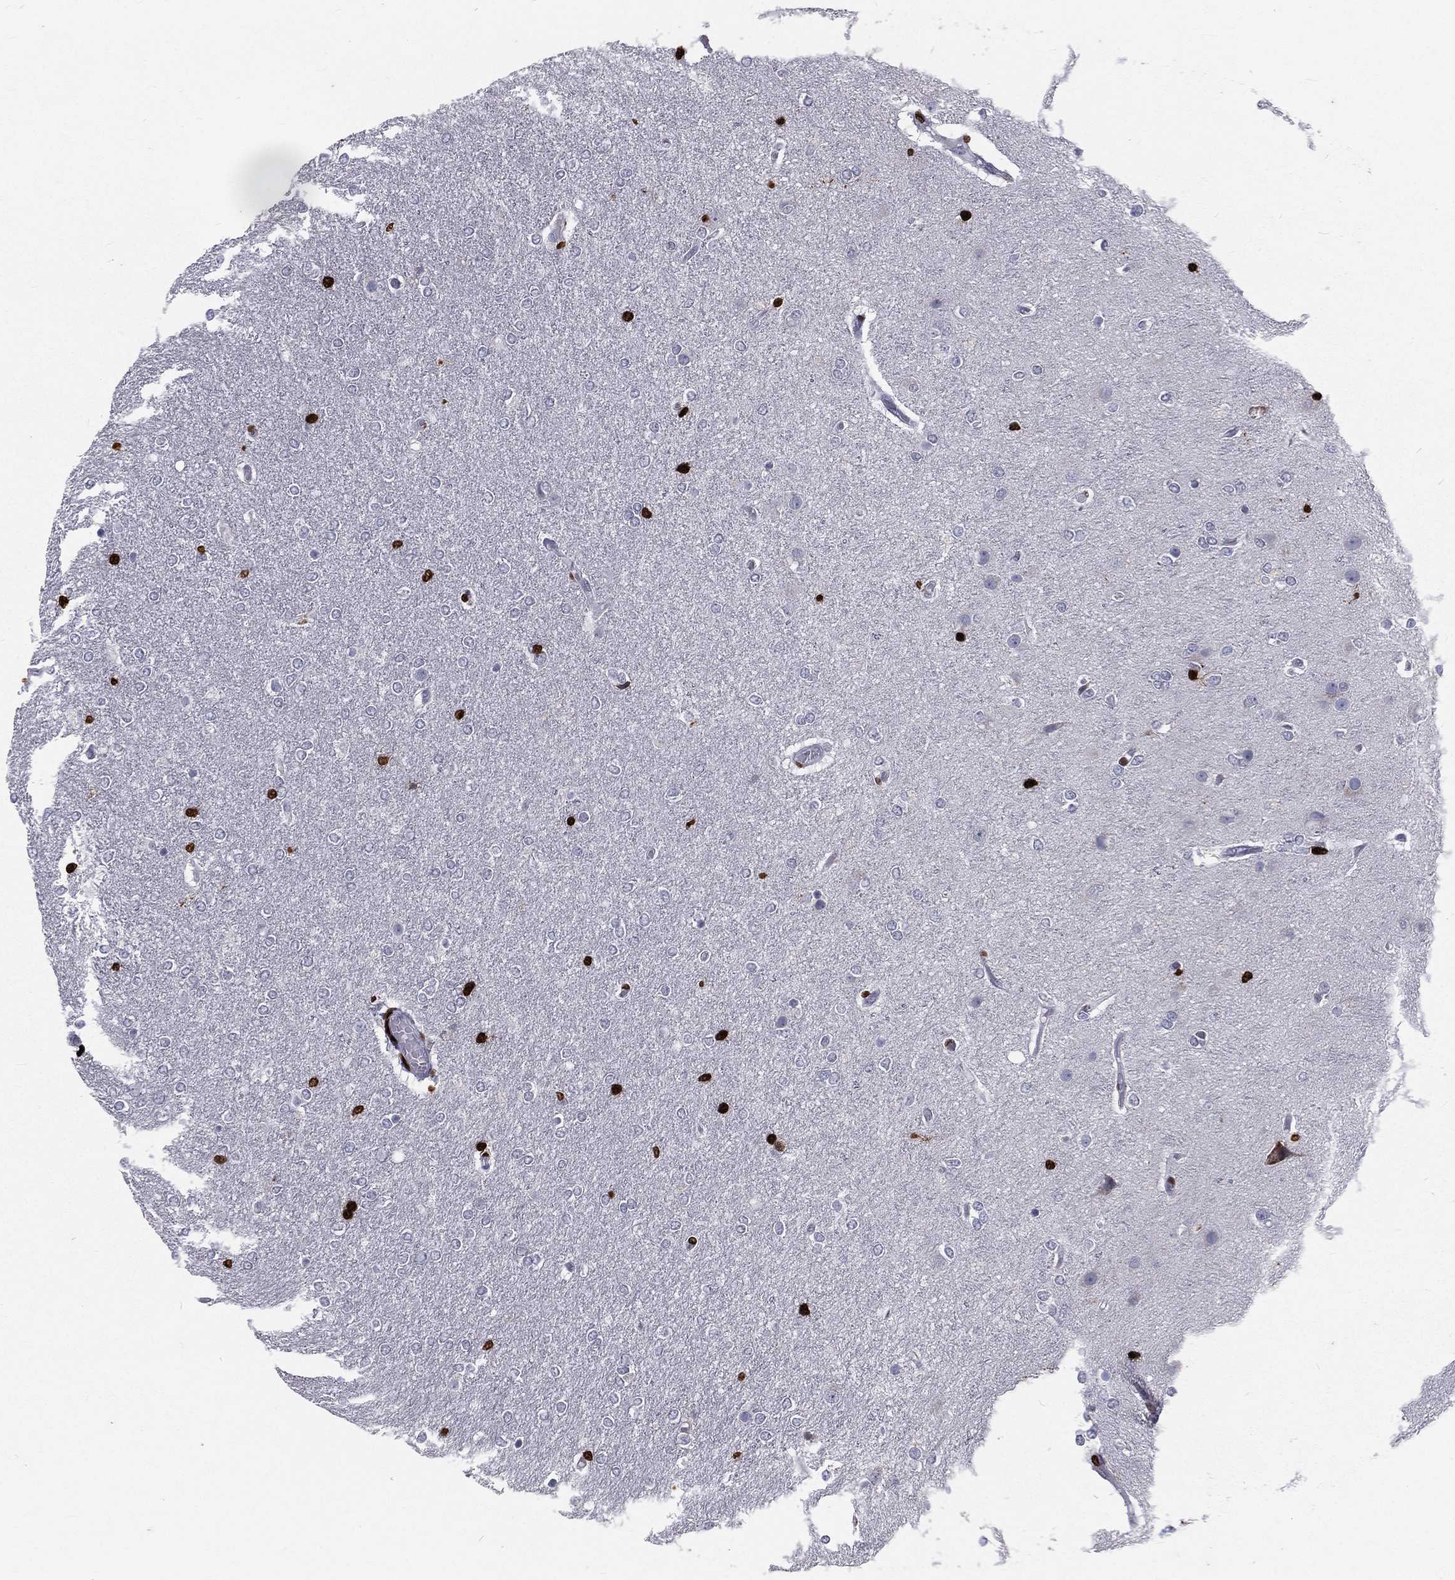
{"staining": {"intensity": "negative", "quantity": "none", "location": "none"}, "tissue": "glioma", "cell_type": "Tumor cells", "image_type": "cancer", "snomed": [{"axis": "morphology", "description": "Glioma, malignant, High grade"}, {"axis": "topography", "description": "Brain"}], "caption": "A micrograph of human malignant glioma (high-grade) is negative for staining in tumor cells.", "gene": "MNDA", "patient": {"sex": "female", "age": 61}}